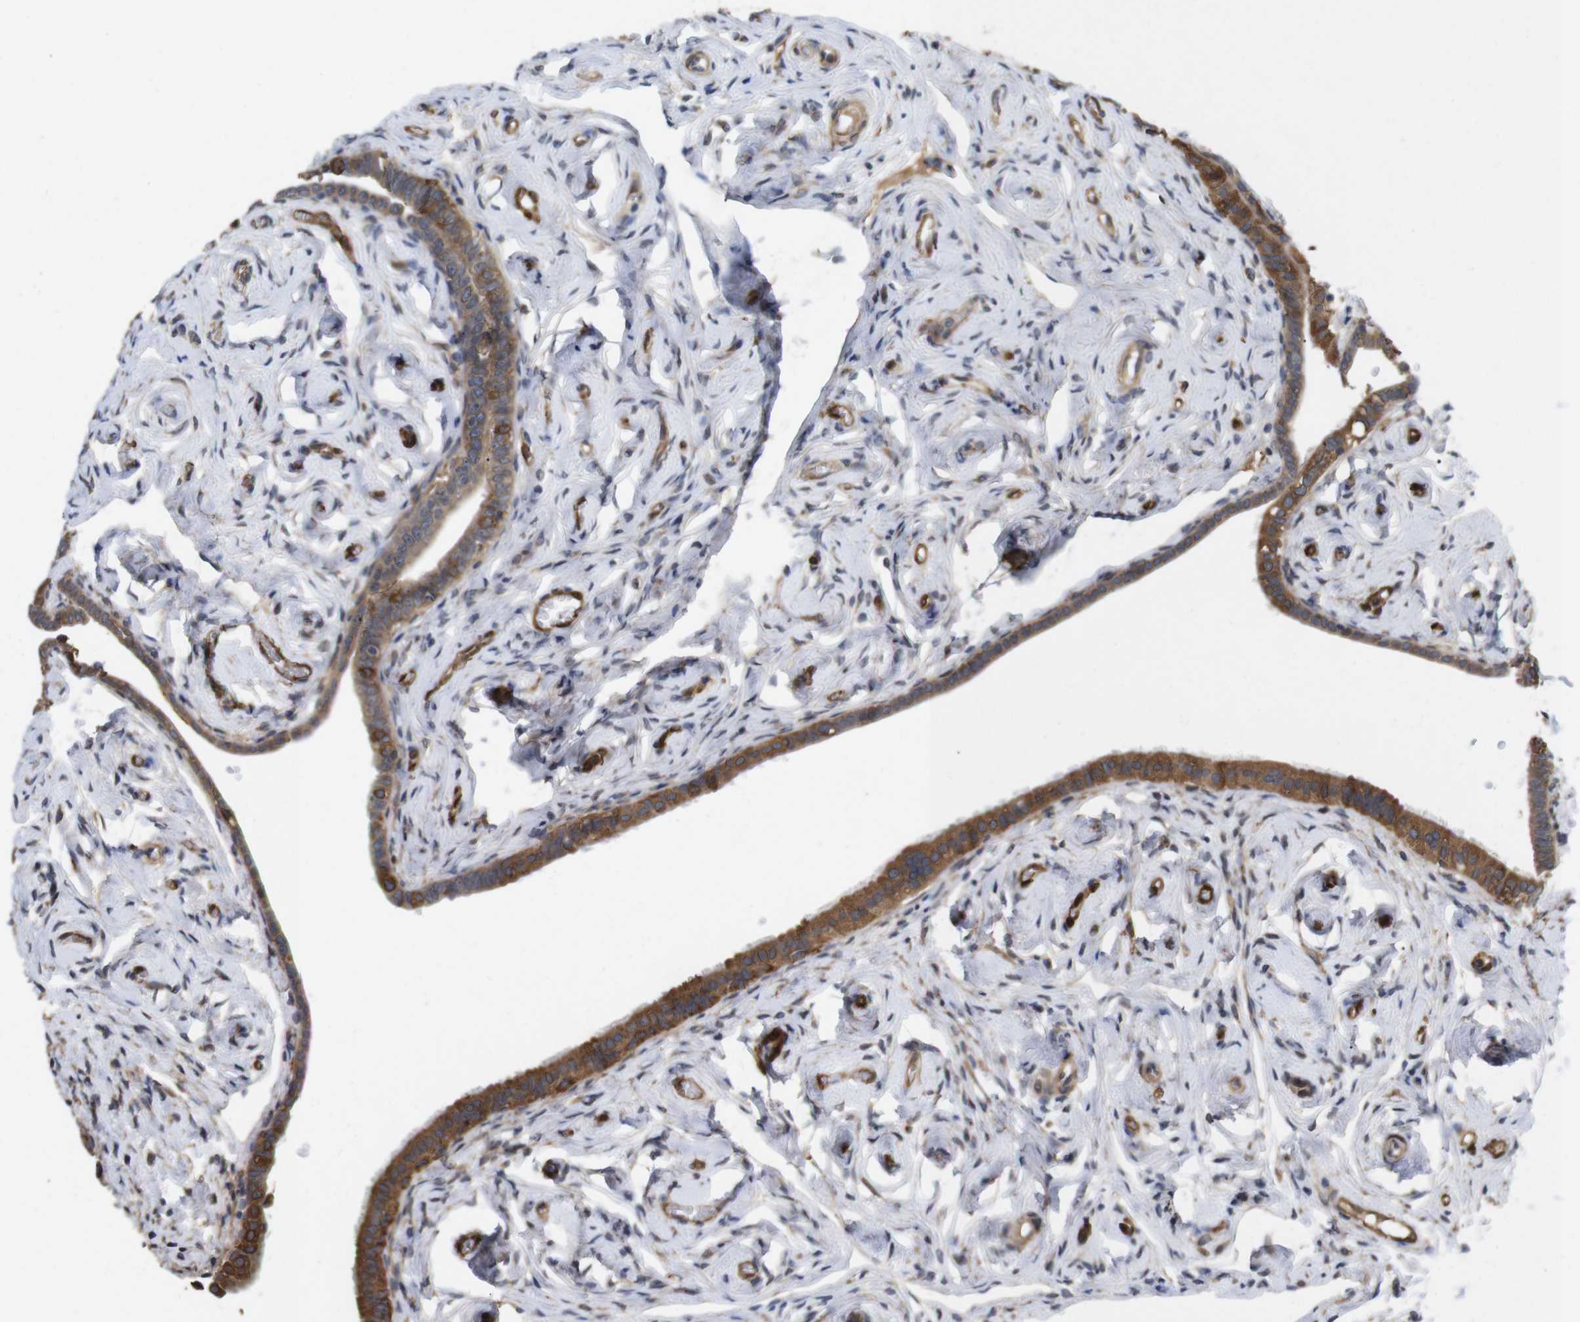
{"staining": {"intensity": "moderate", "quantity": ">75%", "location": "cytoplasmic/membranous"}, "tissue": "fallopian tube", "cell_type": "Glandular cells", "image_type": "normal", "snomed": [{"axis": "morphology", "description": "Normal tissue, NOS"}, {"axis": "topography", "description": "Fallopian tube"}], "caption": "Immunohistochemical staining of benign human fallopian tube exhibits >75% levels of moderate cytoplasmic/membranous protein positivity in about >75% of glandular cells.", "gene": "TIAM1", "patient": {"sex": "female", "age": 71}}